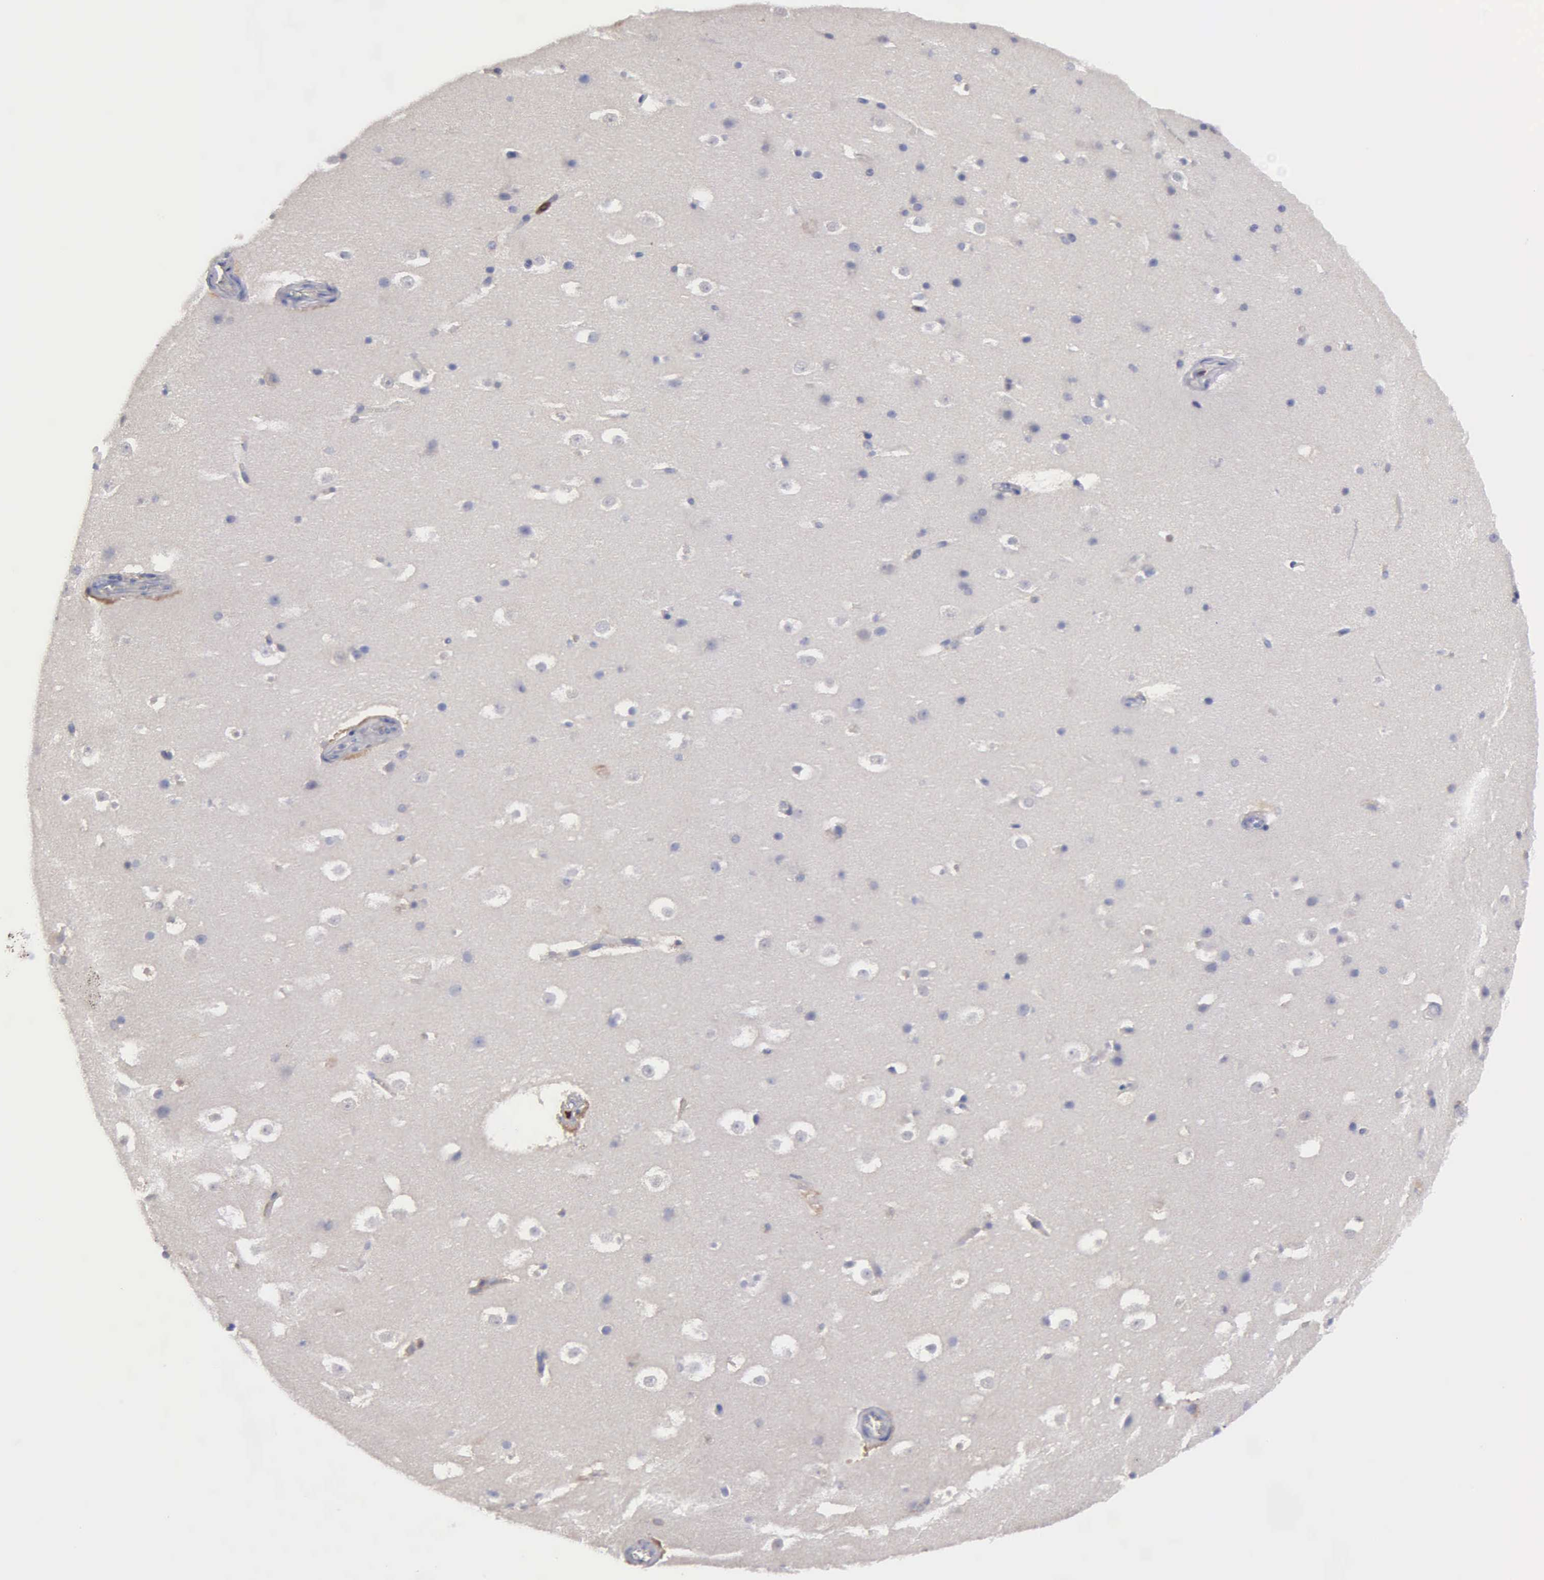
{"staining": {"intensity": "negative", "quantity": "none", "location": "none"}, "tissue": "hippocampus", "cell_type": "Glial cells", "image_type": "normal", "snomed": [{"axis": "morphology", "description": "Normal tissue, NOS"}, {"axis": "topography", "description": "Hippocampus"}], "caption": "This is a histopathology image of immunohistochemistry staining of benign hippocampus, which shows no positivity in glial cells. (Stains: DAB immunohistochemistry with hematoxylin counter stain, Microscopy: brightfield microscopy at high magnification).", "gene": "G6PD", "patient": {"sex": "male", "age": 45}}